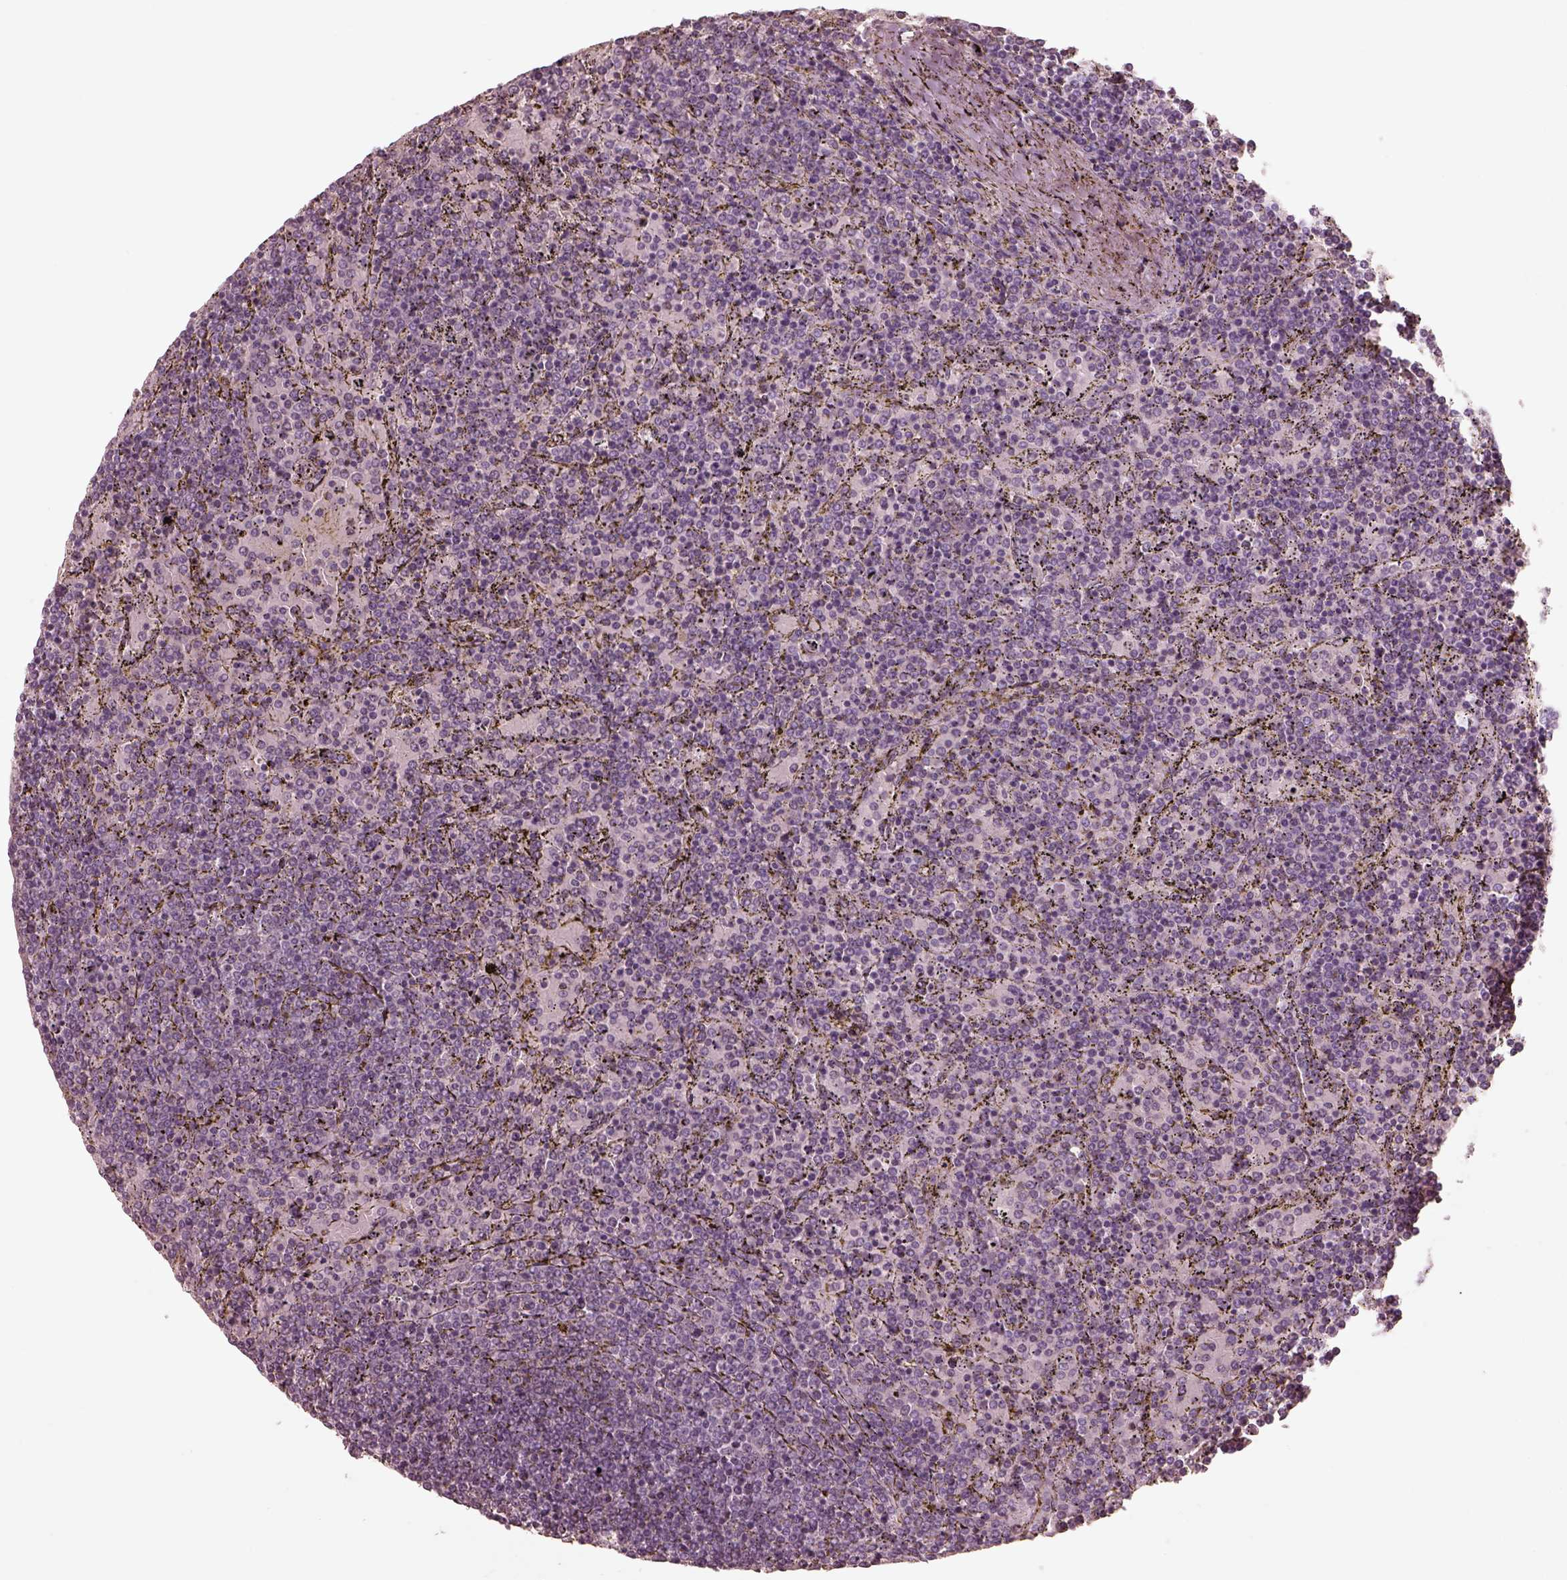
{"staining": {"intensity": "negative", "quantity": "none", "location": "none"}, "tissue": "lymphoma", "cell_type": "Tumor cells", "image_type": "cancer", "snomed": [{"axis": "morphology", "description": "Malignant lymphoma, non-Hodgkin's type, Low grade"}, {"axis": "topography", "description": "Spleen"}], "caption": "Immunohistochemistry of human malignant lymphoma, non-Hodgkin's type (low-grade) displays no positivity in tumor cells.", "gene": "ADRB3", "patient": {"sex": "female", "age": 77}}